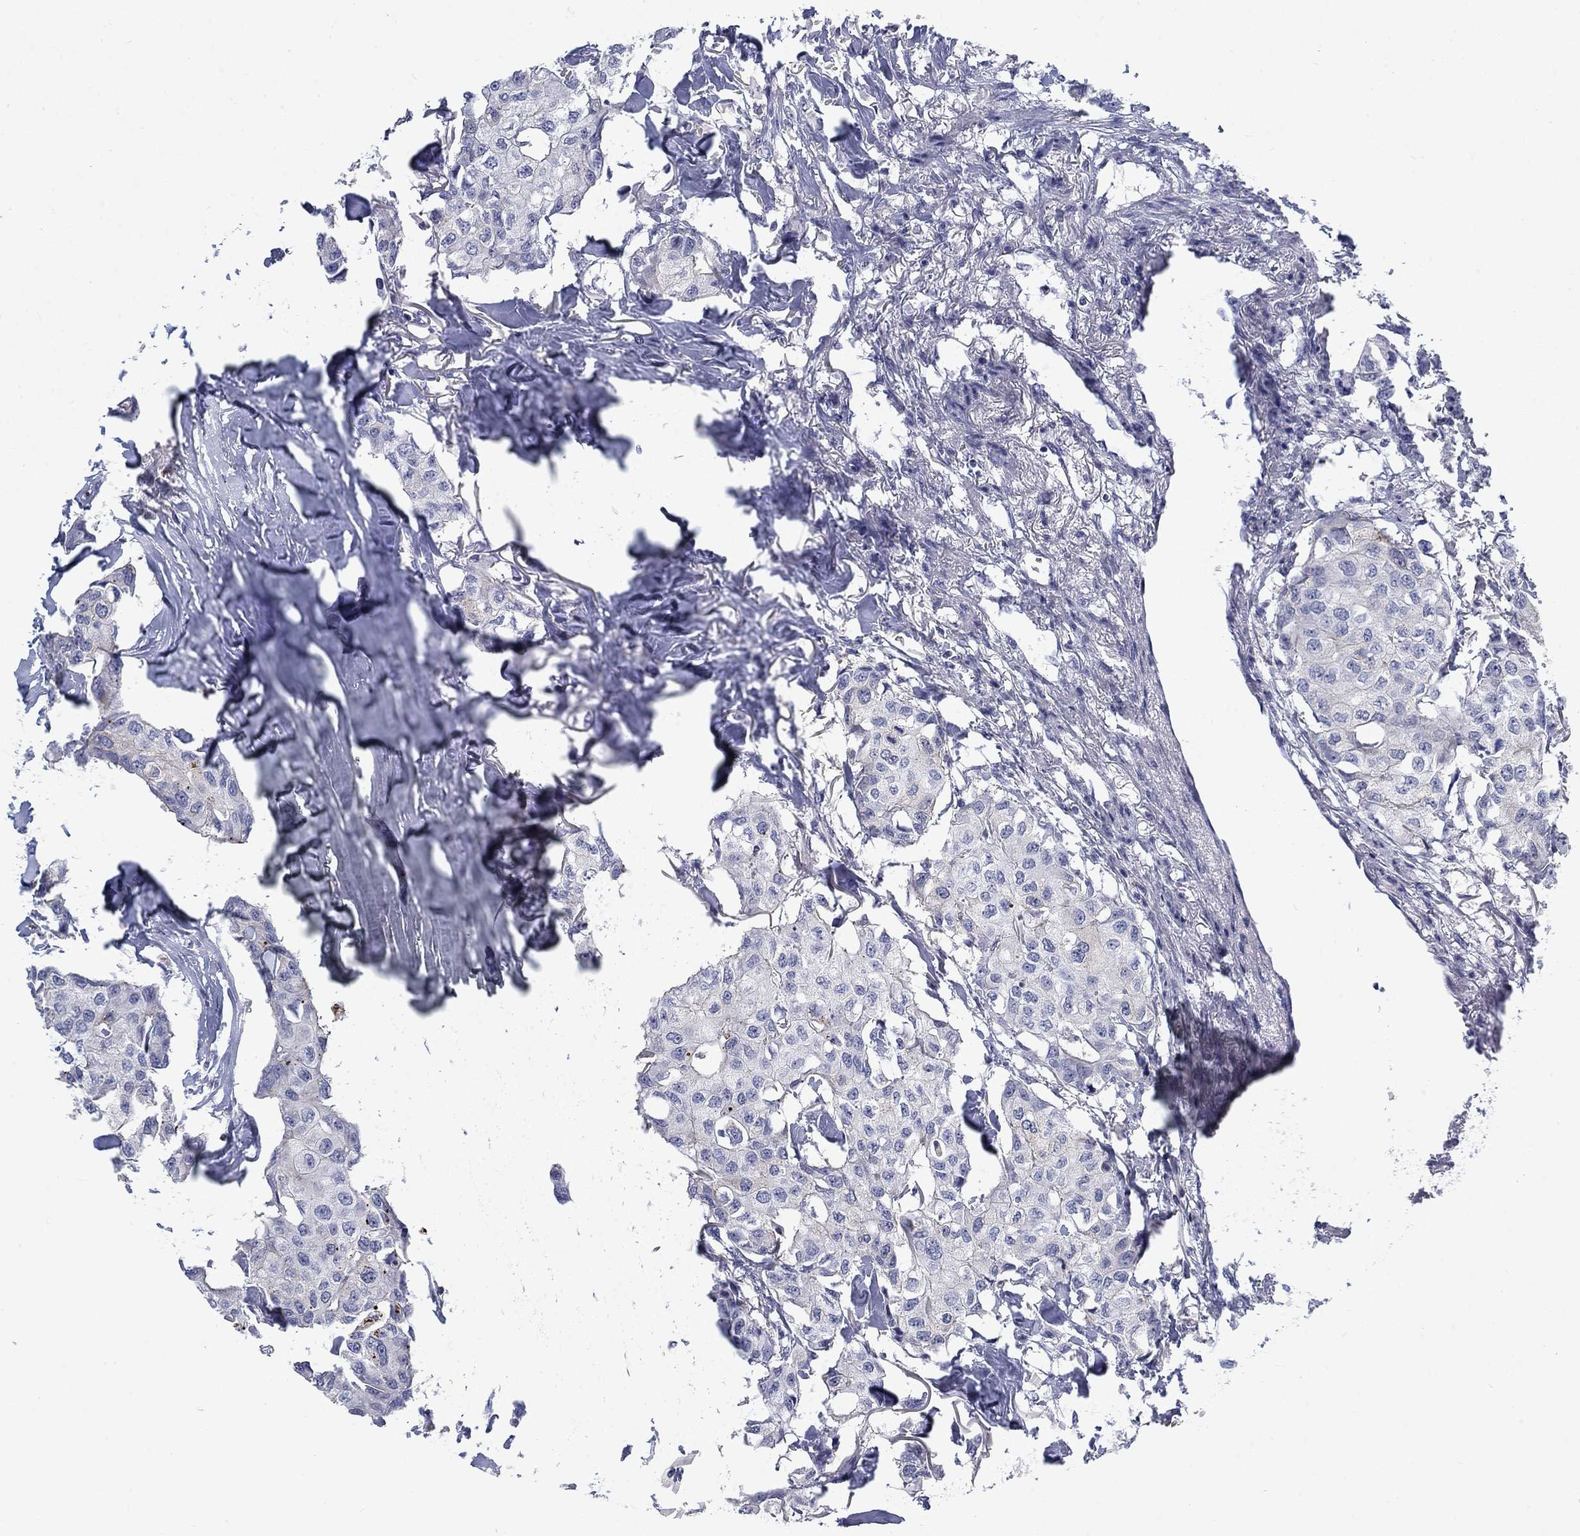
{"staining": {"intensity": "negative", "quantity": "none", "location": "none"}, "tissue": "breast cancer", "cell_type": "Tumor cells", "image_type": "cancer", "snomed": [{"axis": "morphology", "description": "Duct carcinoma"}, {"axis": "topography", "description": "Breast"}], "caption": "Micrograph shows no protein staining in tumor cells of breast cancer tissue.", "gene": "KIF15", "patient": {"sex": "female", "age": 80}}